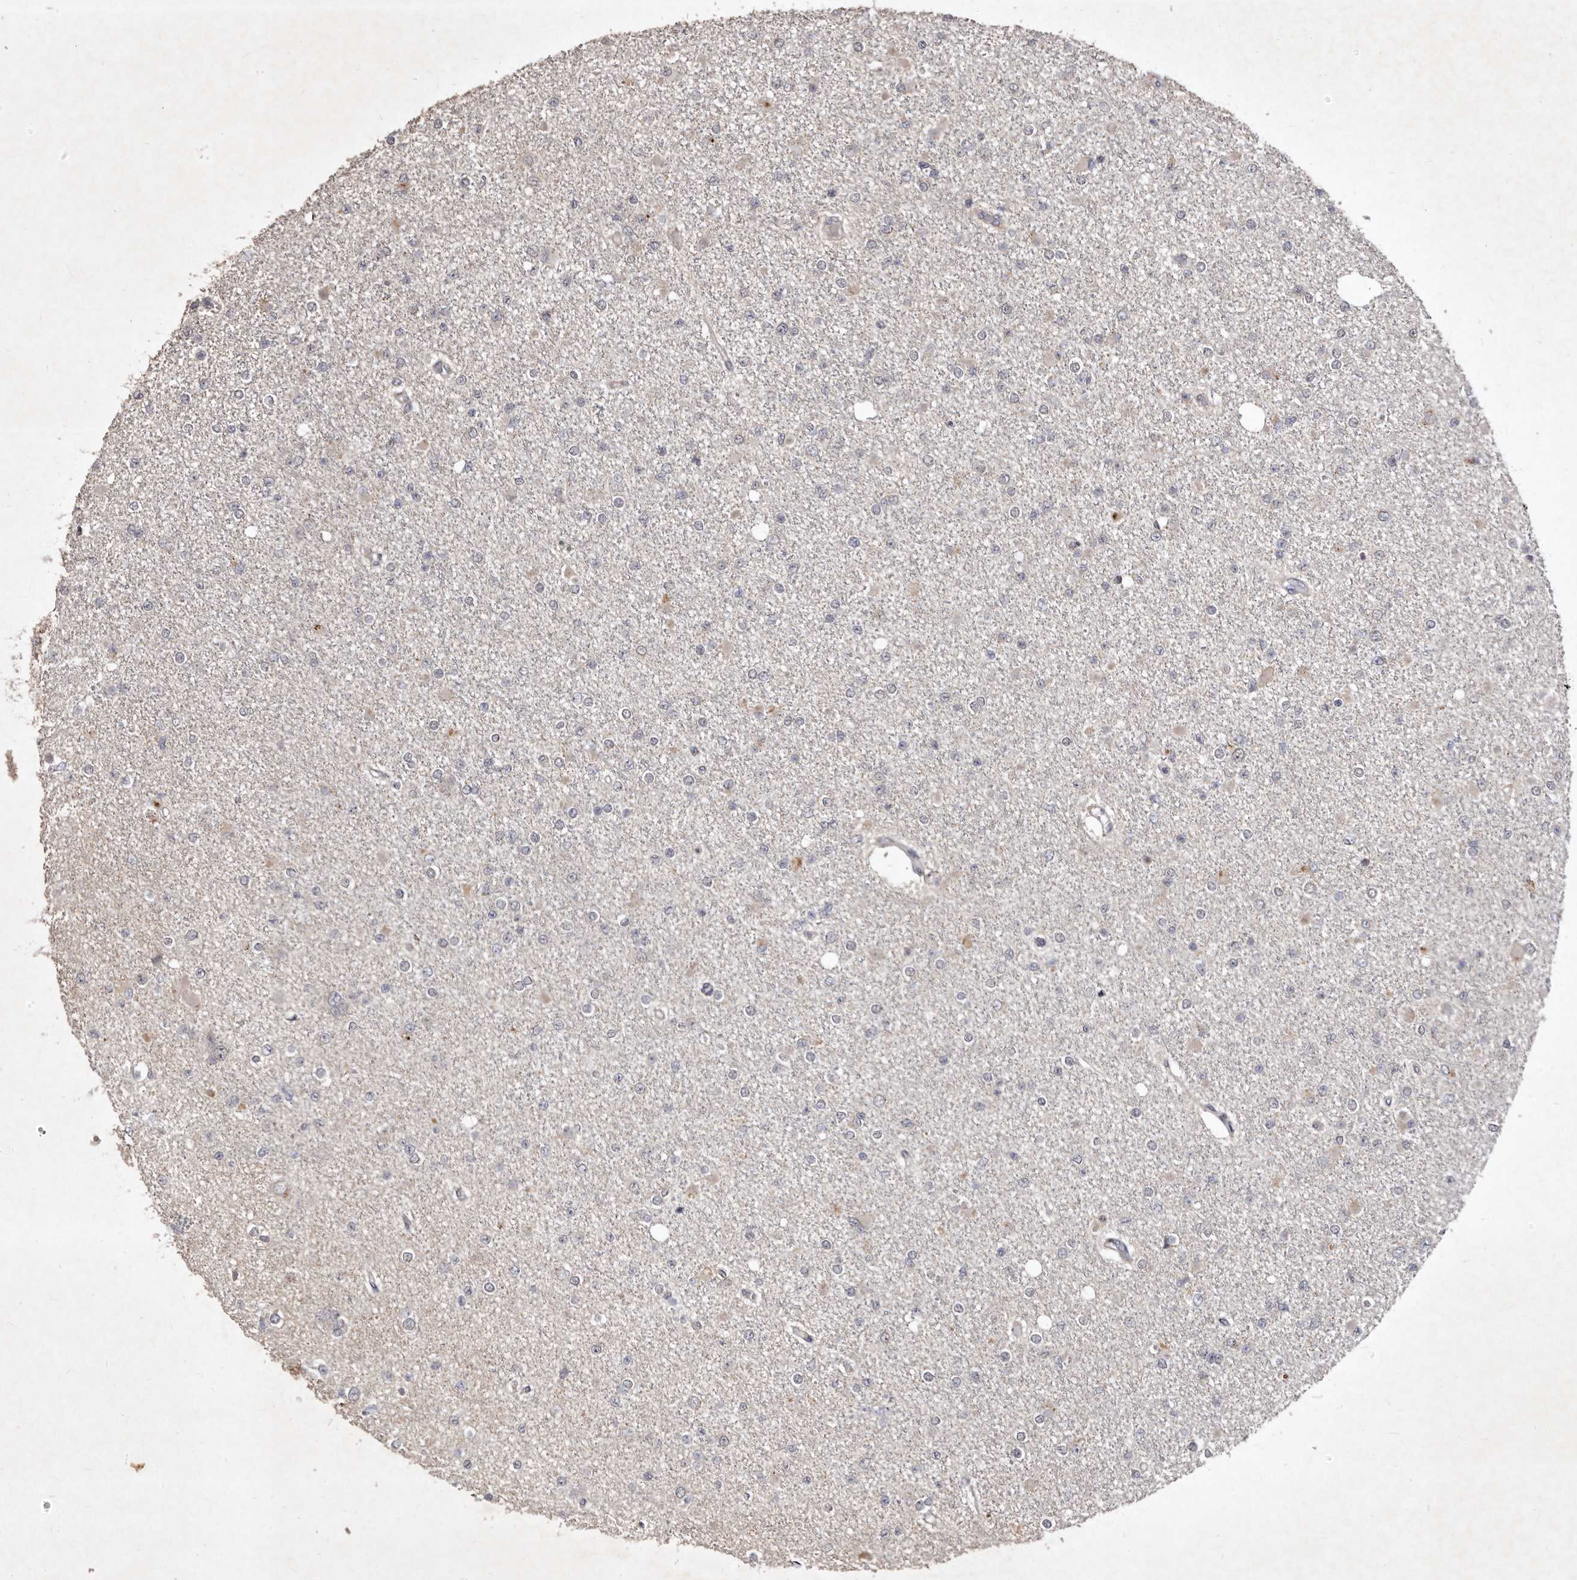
{"staining": {"intensity": "negative", "quantity": "none", "location": "none"}, "tissue": "glioma", "cell_type": "Tumor cells", "image_type": "cancer", "snomed": [{"axis": "morphology", "description": "Glioma, malignant, Low grade"}, {"axis": "topography", "description": "Brain"}], "caption": "Immunohistochemistry (IHC) micrograph of low-grade glioma (malignant) stained for a protein (brown), which exhibits no staining in tumor cells. The staining was performed using DAB (3,3'-diaminobenzidine) to visualize the protein expression in brown, while the nuclei were stained in blue with hematoxylin (Magnification: 20x).", "gene": "FLAD1", "patient": {"sex": "female", "age": 22}}